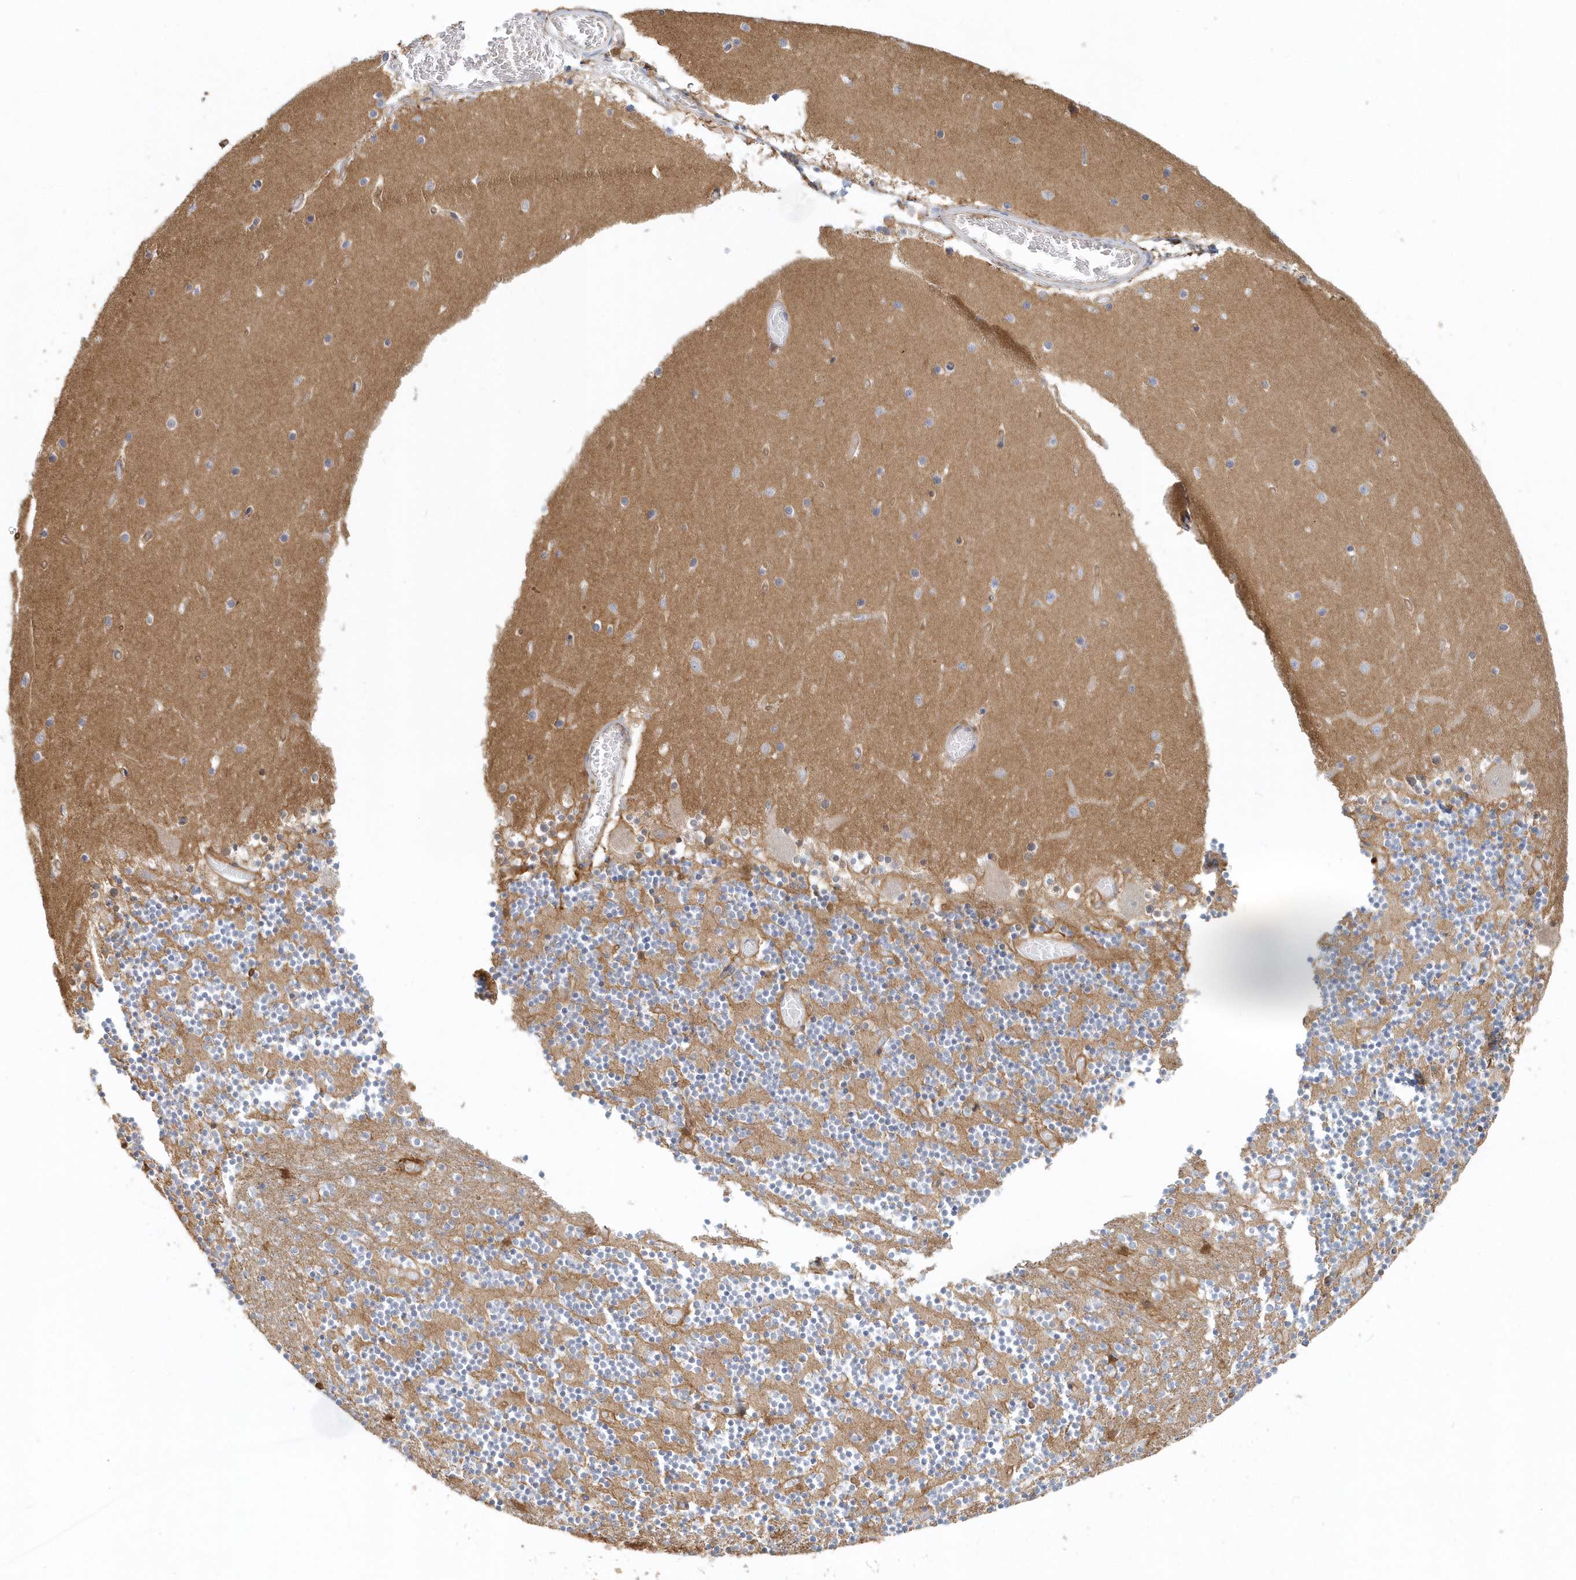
{"staining": {"intensity": "moderate", "quantity": "<25%", "location": "cytoplasmic/membranous"}, "tissue": "cerebellum", "cell_type": "Cells in granular layer", "image_type": "normal", "snomed": [{"axis": "morphology", "description": "Normal tissue, NOS"}, {"axis": "topography", "description": "Cerebellum"}], "caption": "A photomicrograph of cerebellum stained for a protein demonstrates moderate cytoplasmic/membranous brown staining in cells in granular layer. The staining was performed using DAB to visualize the protein expression in brown, while the nuclei were stained in blue with hematoxylin (Magnification: 20x).", "gene": "DNAH1", "patient": {"sex": "female", "age": 28}}